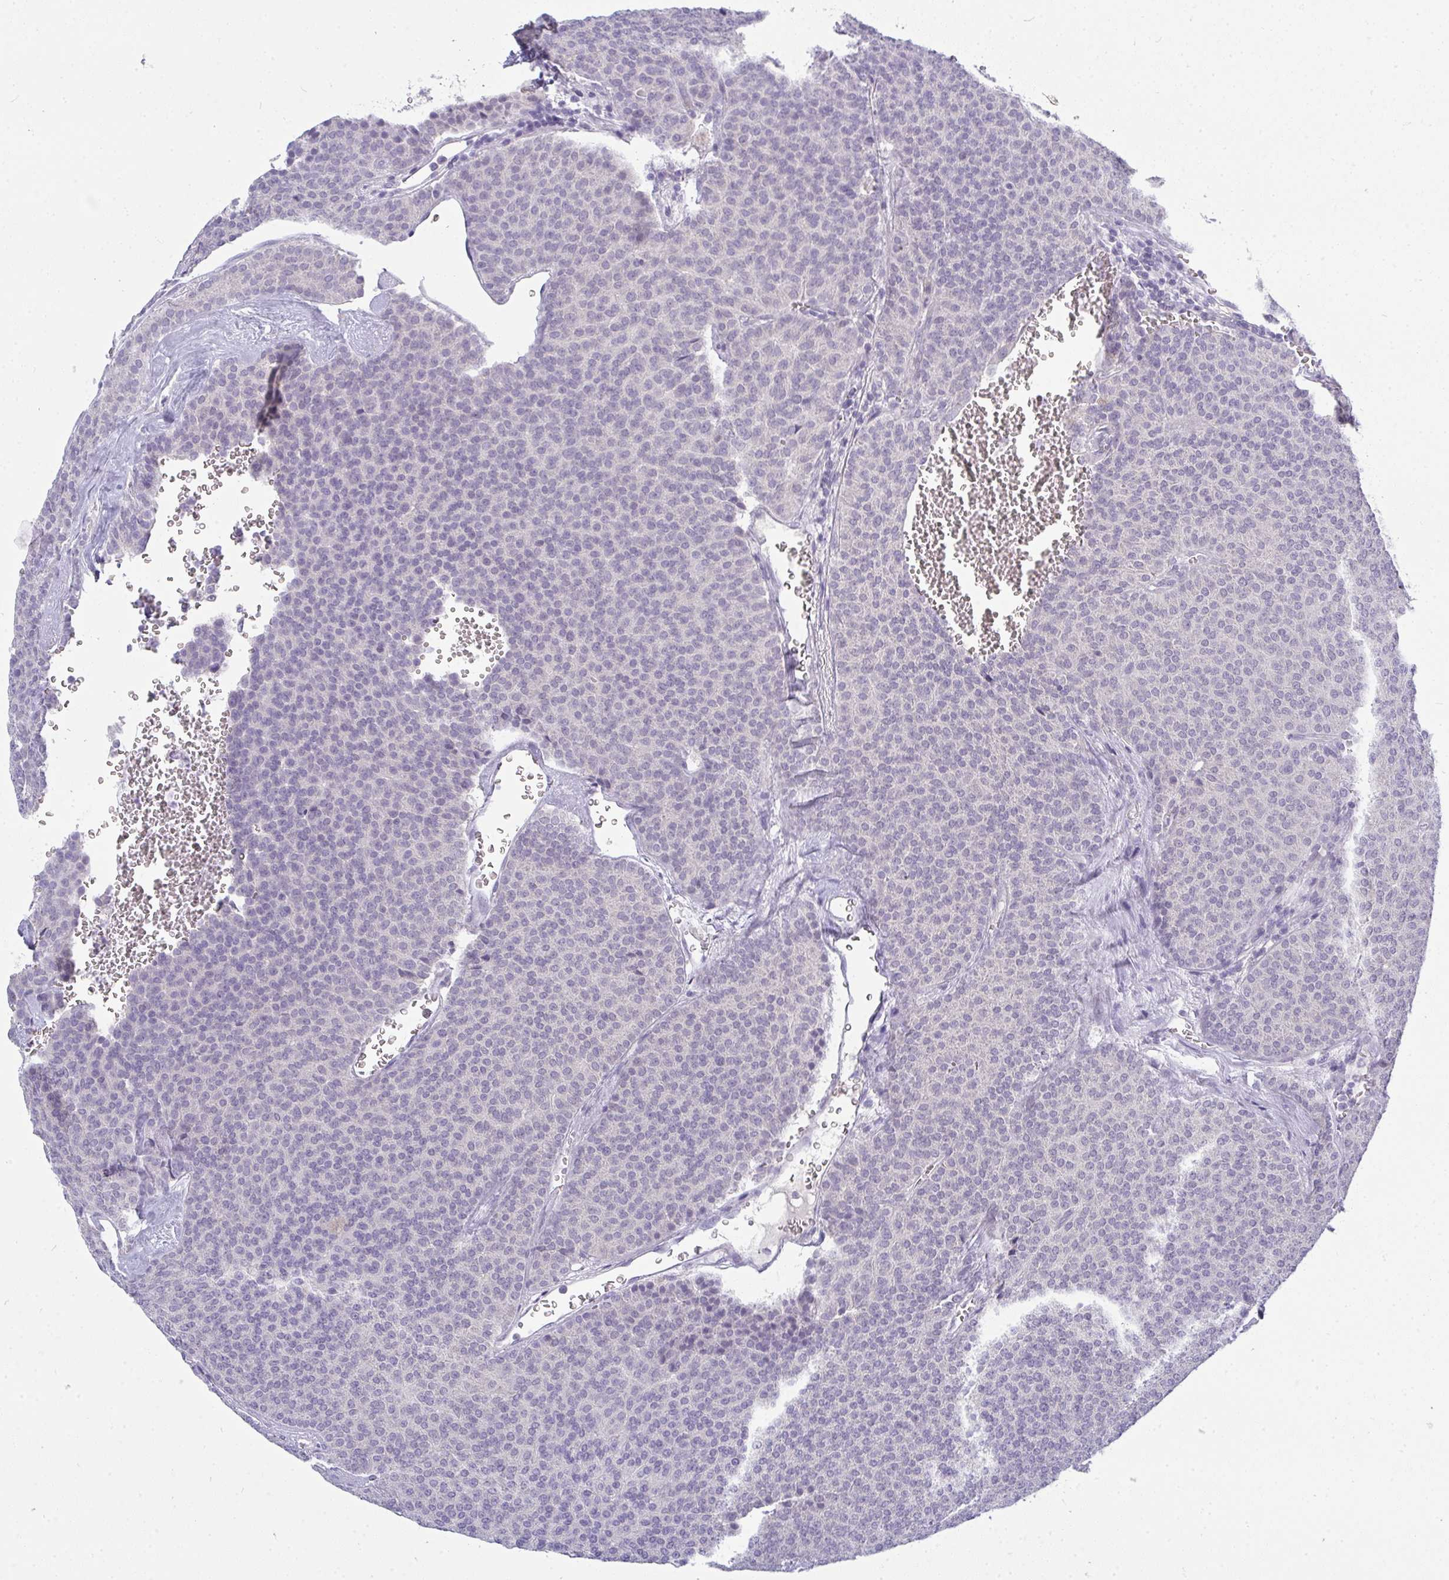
{"staining": {"intensity": "negative", "quantity": "none", "location": "none"}, "tissue": "carcinoid", "cell_type": "Tumor cells", "image_type": "cancer", "snomed": [{"axis": "morphology", "description": "Carcinoid, malignant, NOS"}, {"axis": "topography", "description": "Lung"}], "caption": "Immunohistochemical staining of carcinoid (malignant) shows no significant staining in tumor cells.", "gene": "TMEM82", "patient": {"sex": "male", "age": 61}}